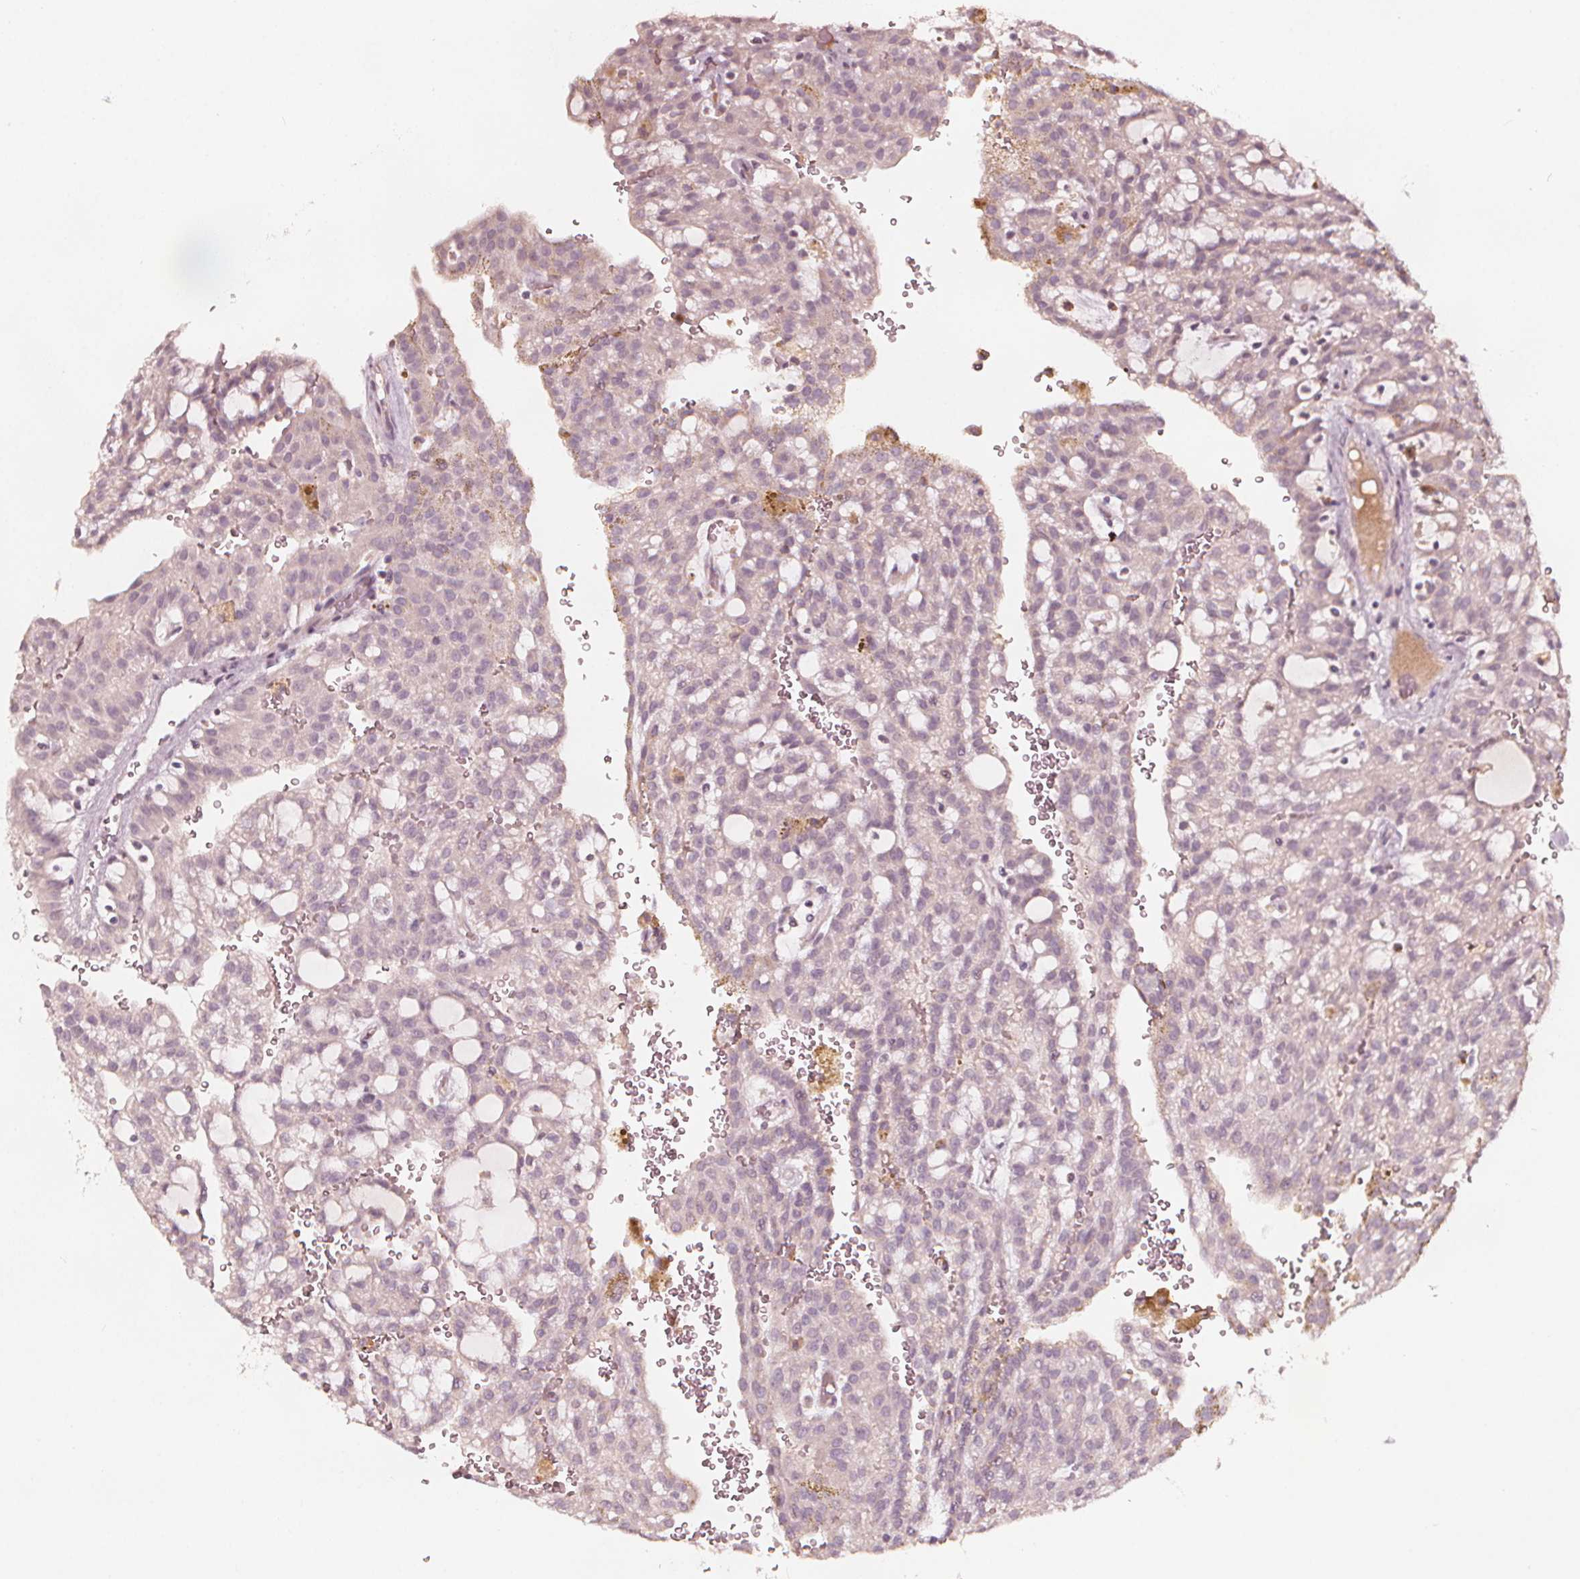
{"staining": {"intensity": "negative", "quantity": "none", "location": "none"}, "tissue": "renal cancer", "cell_type": "Tumor cells", "image_type": "cancer", "snomed": [{"axis": "morphology", "description": "Adenocarcinoma, NOS"}, {"axis": "topography", "description": "Kidney"}], "caption": "Histopathology image shows no protein positivity in tumor cells of renal cancer (adenocarcinoma) tissue.", "gene": "NPC1L1", "patient": {"sex": "male", "age": 63}}